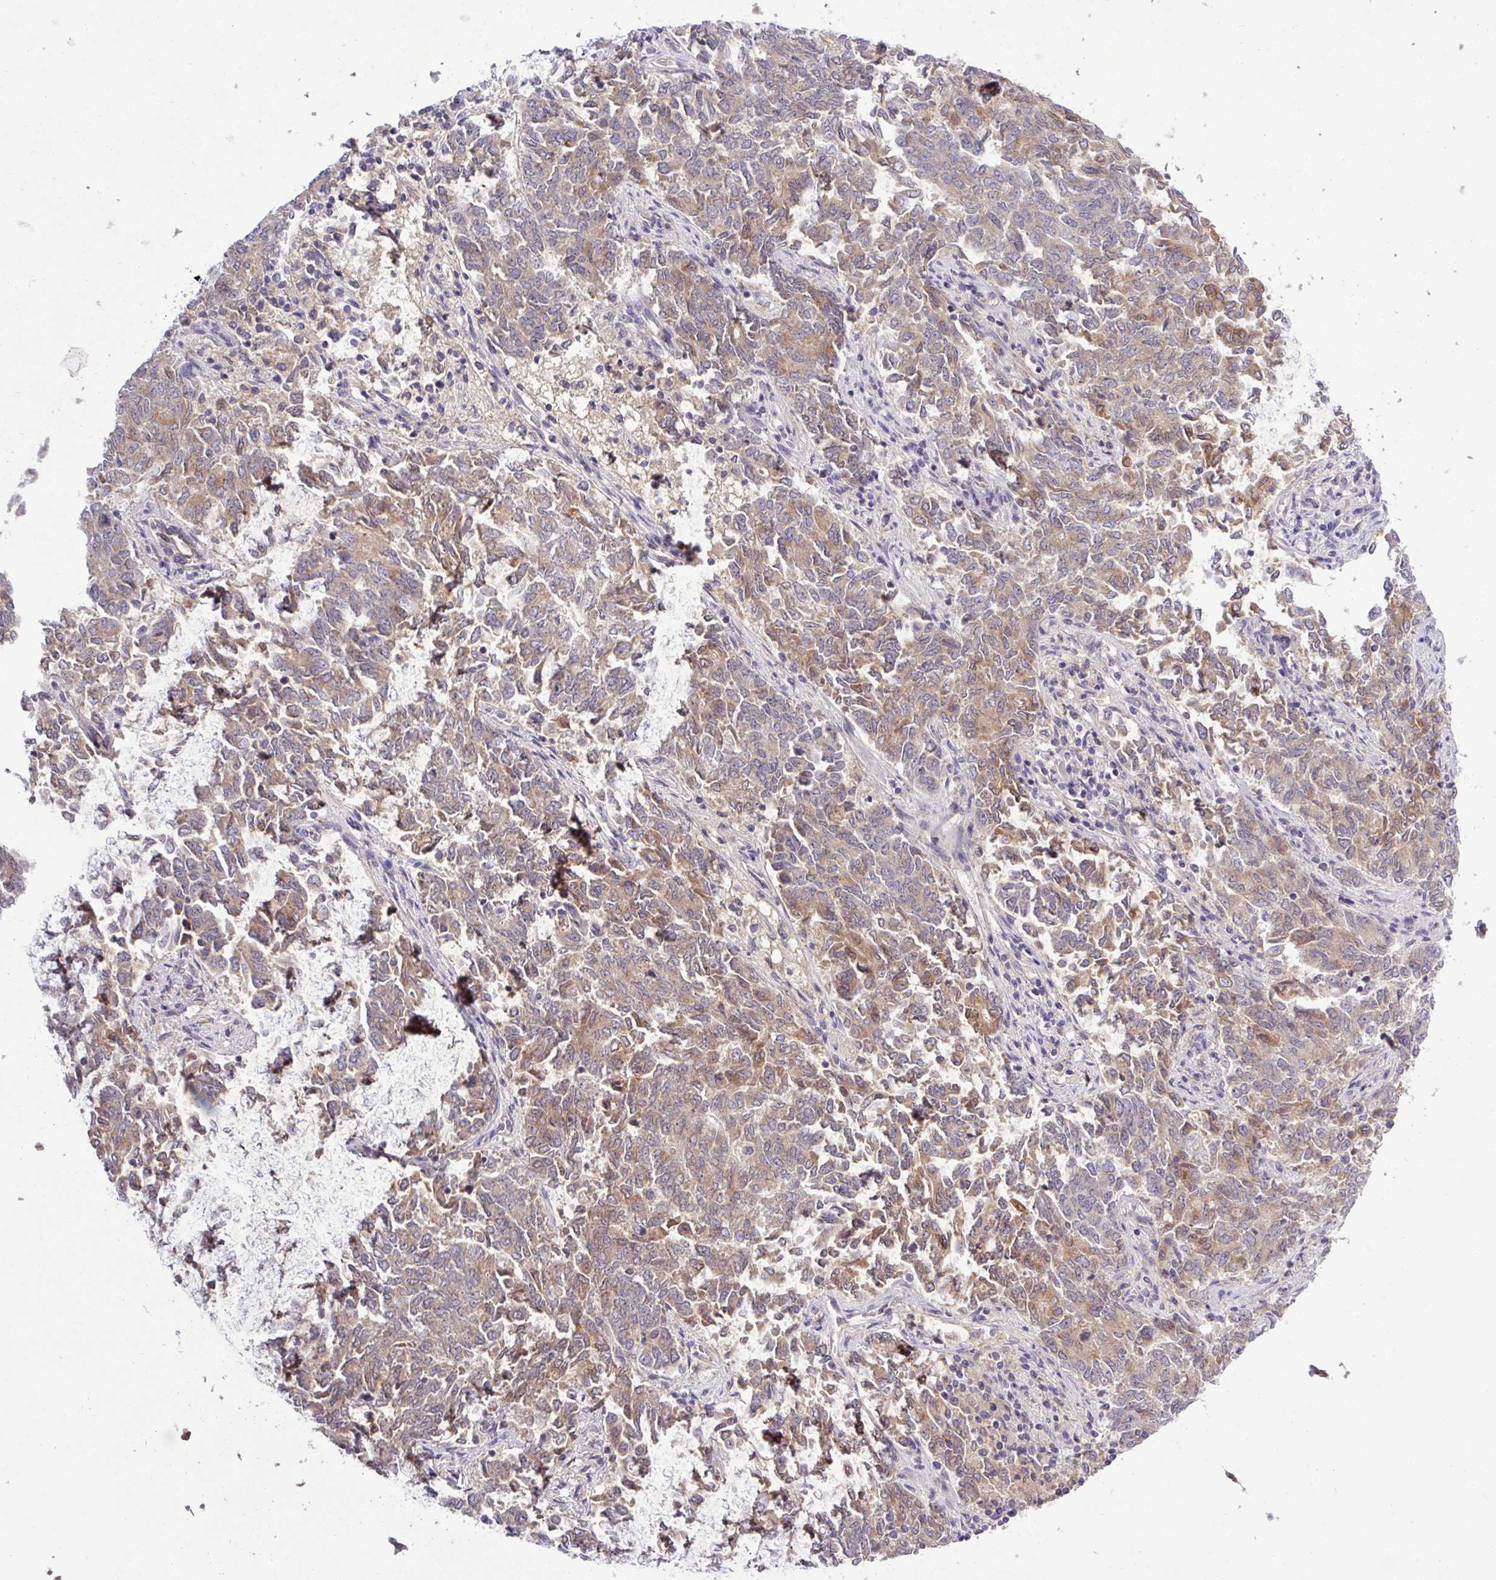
{"staining": {"intensity": "weak", "quantity": ">75%", "location": "cytoplasmic/membranous"}, "tissue": "endometrial cancer", "cell_type": "Tumor cells", "image_type": "cancer", "snomed": [{"axis": "morphology", "description": "Adenocarcinoma, NOS"}, {"axis": "topography", "description": "Endometrium"}], "caption": "Endometrial cancer was stained to show a protein in brown. There is low levels of weak cytoplasmic/membranous expression in approximately >75% of tumor cells.", "gene": "TMEM62", "patient": {"sex": "female", "age": 80}}